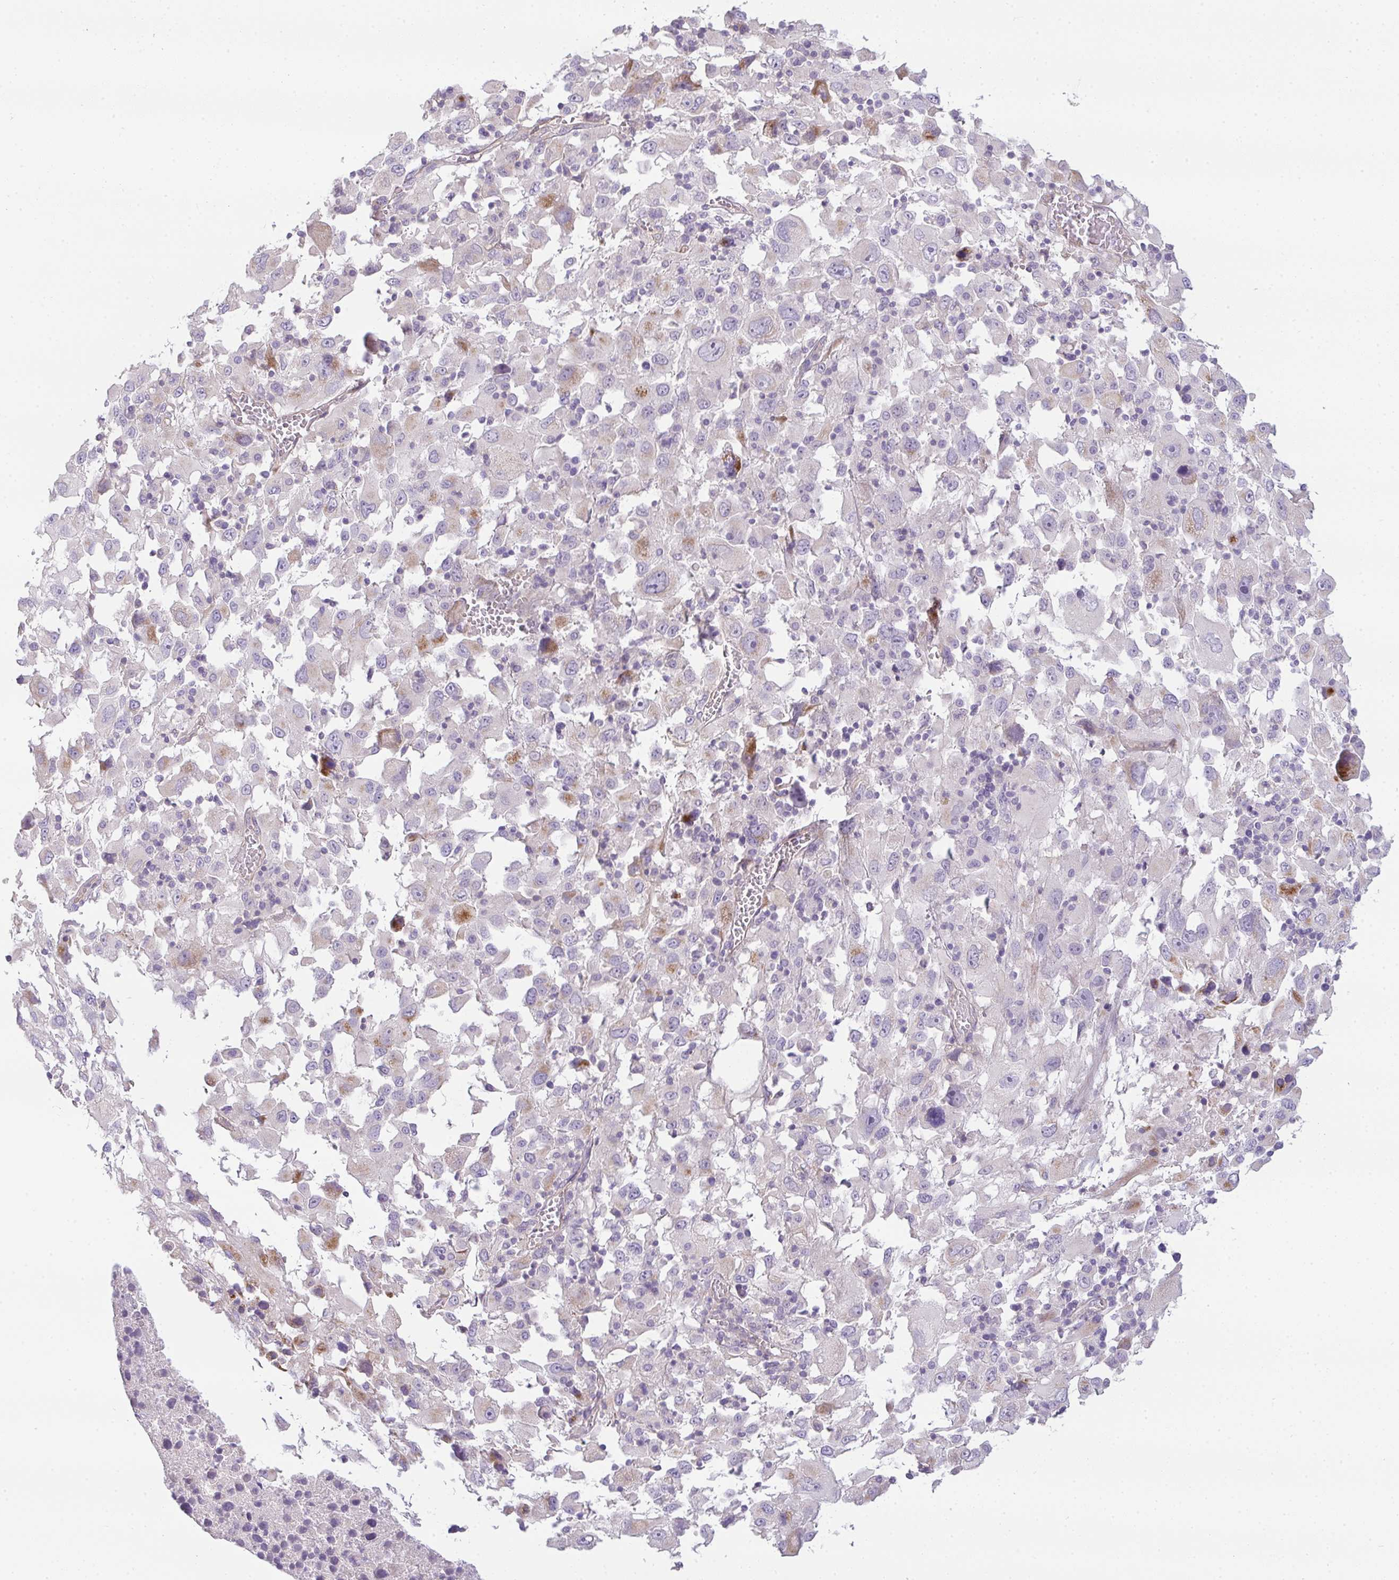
{"staining": {"intensity": "moderate", "quantity": "<25%", "location": "cytoplasmic/membranous"}, "tissue": "melanoma", "cell_type": "Tumor cells", "image_type": "cancer", "snomed": [{"axis": "morphology", "description": "Malignant melanoma, Metastatic site"}, {"axis": "topography", "description": "Soft tissue"}], "caption": "The micrograph demonstrates staining of malignant melanoma (metastatic site), revealing moderate cytoplasmic/membranous protein positivity (brown color) within tumor cells. (IHC, brightfield microscopy, high magnification).", "gene": "FILIP1", "patient": {"sex": "male", "age": 50}}